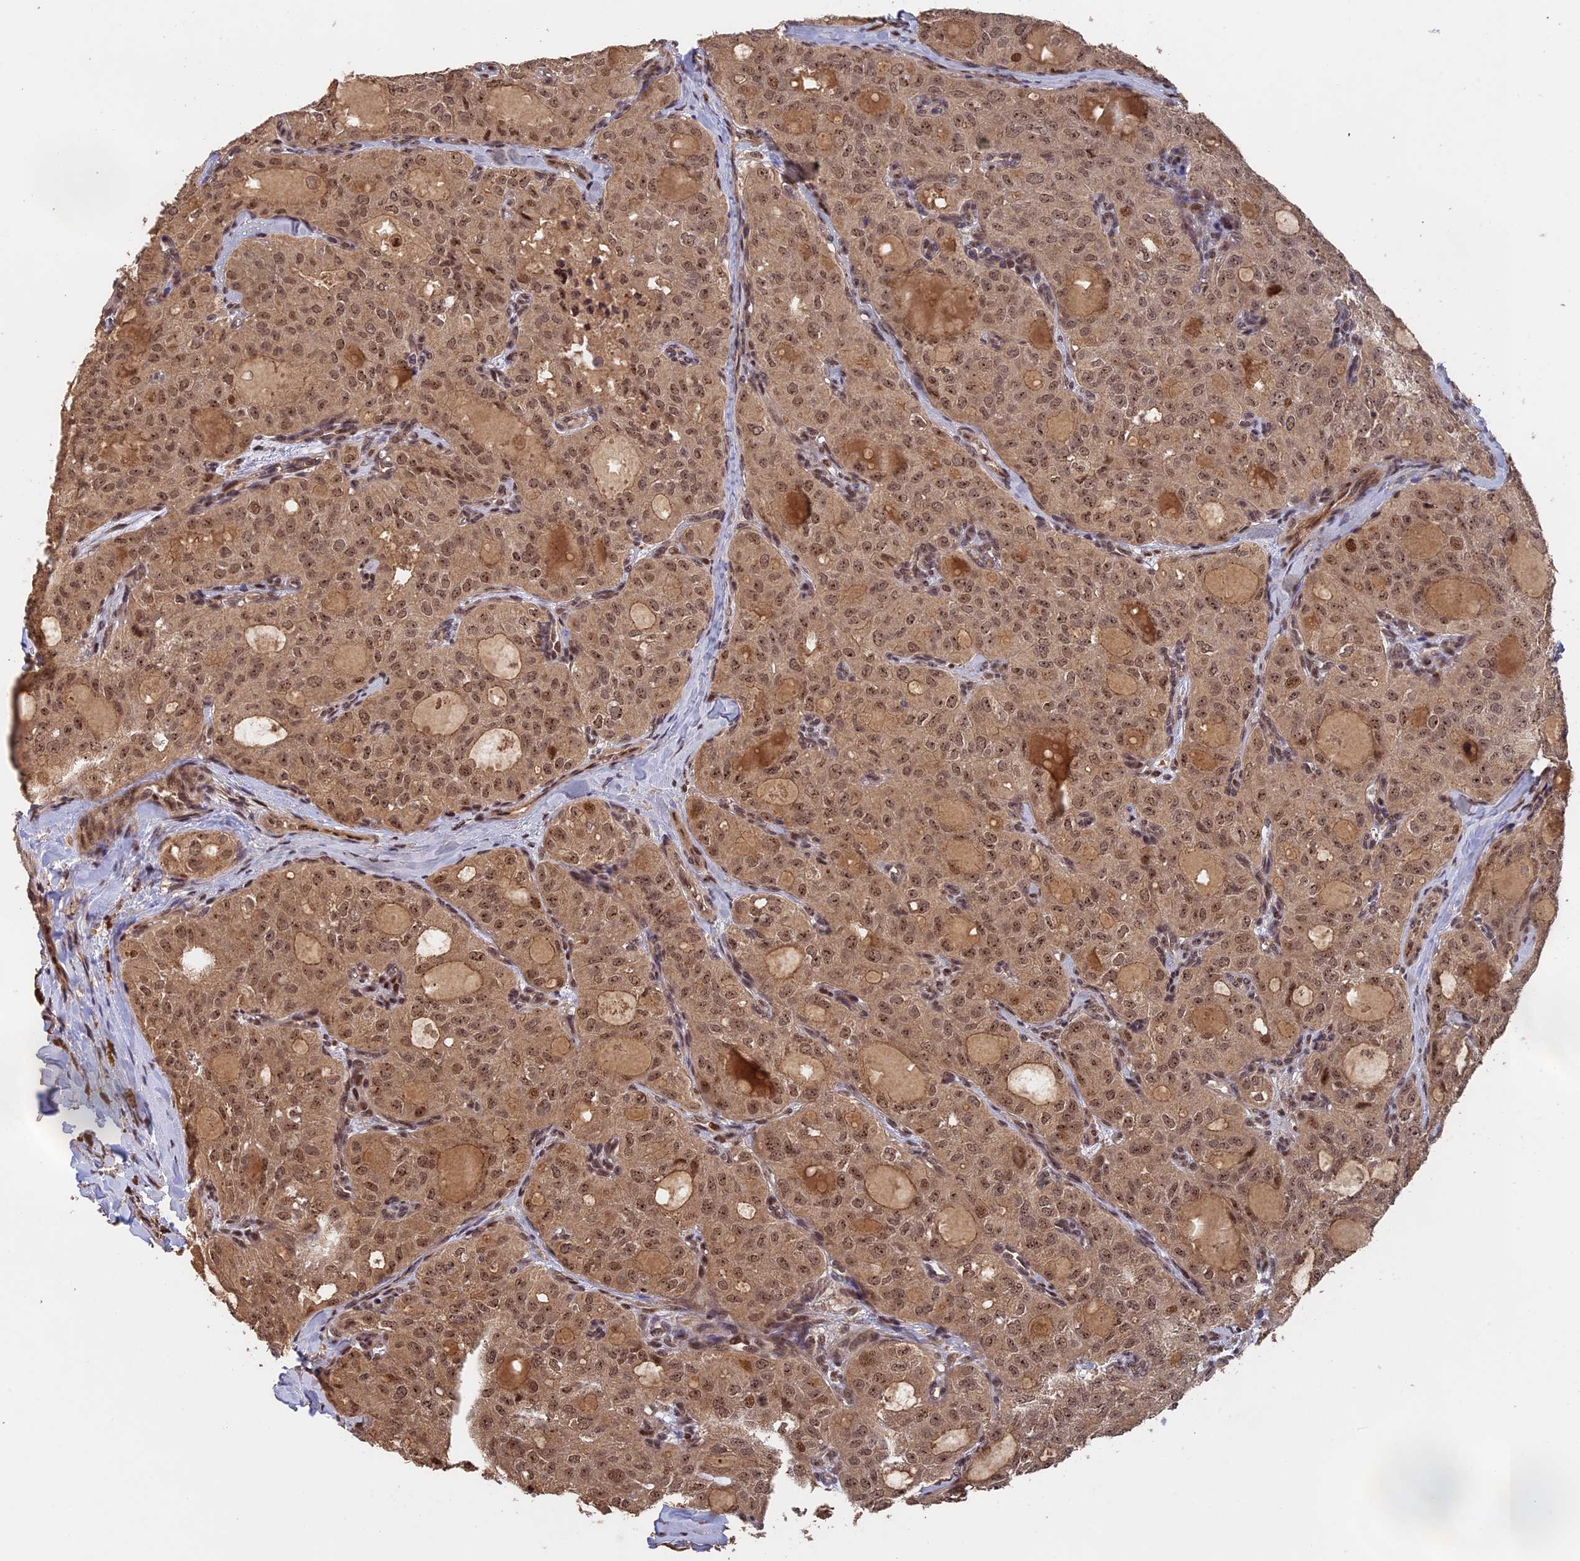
{"staining": {"intensity": "moderate", "quantity": ">75%", "location": "cytoplasmic/membranous,nuclear"}, "tissue": "thyroid cancer", "cell_type": "Tumor cells", "image_type": "cancer", "snomed": [{"axis": "morphology", "description": "Follicular adenoma carcinoma, NOS"}, {"axis": "topography", "description": "Thyroid gland"}], "caption": "The immunohistochemical stain shows moderate cytoplasmic/membranous and nuclear expression in tumor cells of follicular adenoma carcinoma (thyroid) tissue.", "gene": "OSBPL1A", "patient": {"sex": "male", "age": 75}}